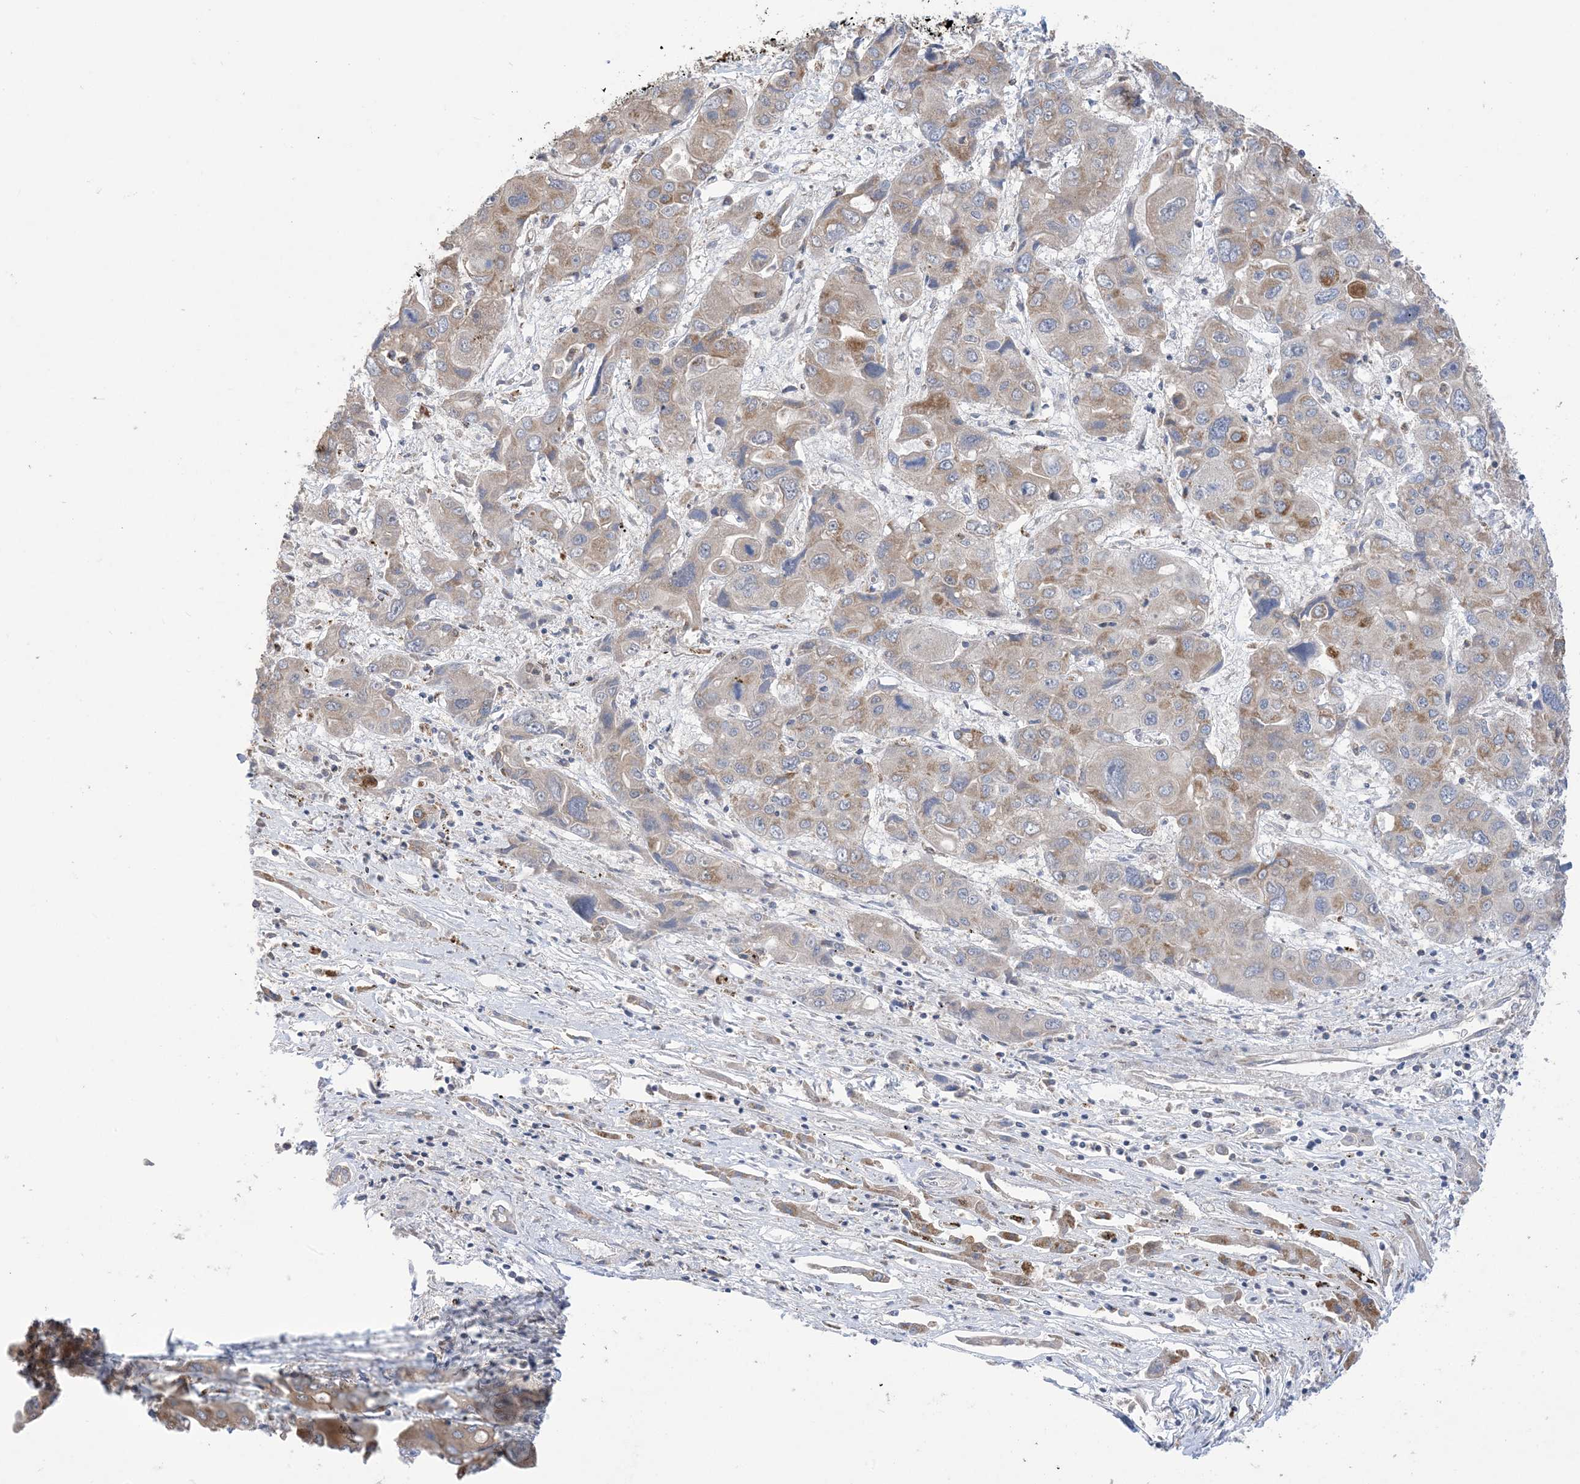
{"staining": {"intensity": "moderate", "quantity": "<25%", "location": "cytoplasmic/membranous"}, "tissue": "liver cancer", "cell_type": "Tumor cells", "image_type": "cancer", "snomed": [{"axis": "morphology", "description": "Cholangiocarcinoma"}, {"axis": "topography", "description": "Liver"}], "caption": "Immunohistochemical staining of liver cholangiocarcinoma displays low levels of moderate cytoplasmic/membranous expression in approximately <25% of tumor cells. (DAB IHC, brown staining for protein, blue staining for nuclei).", "gene": "CLEC16A", "patient": {"sex": "male", "age": 67}}